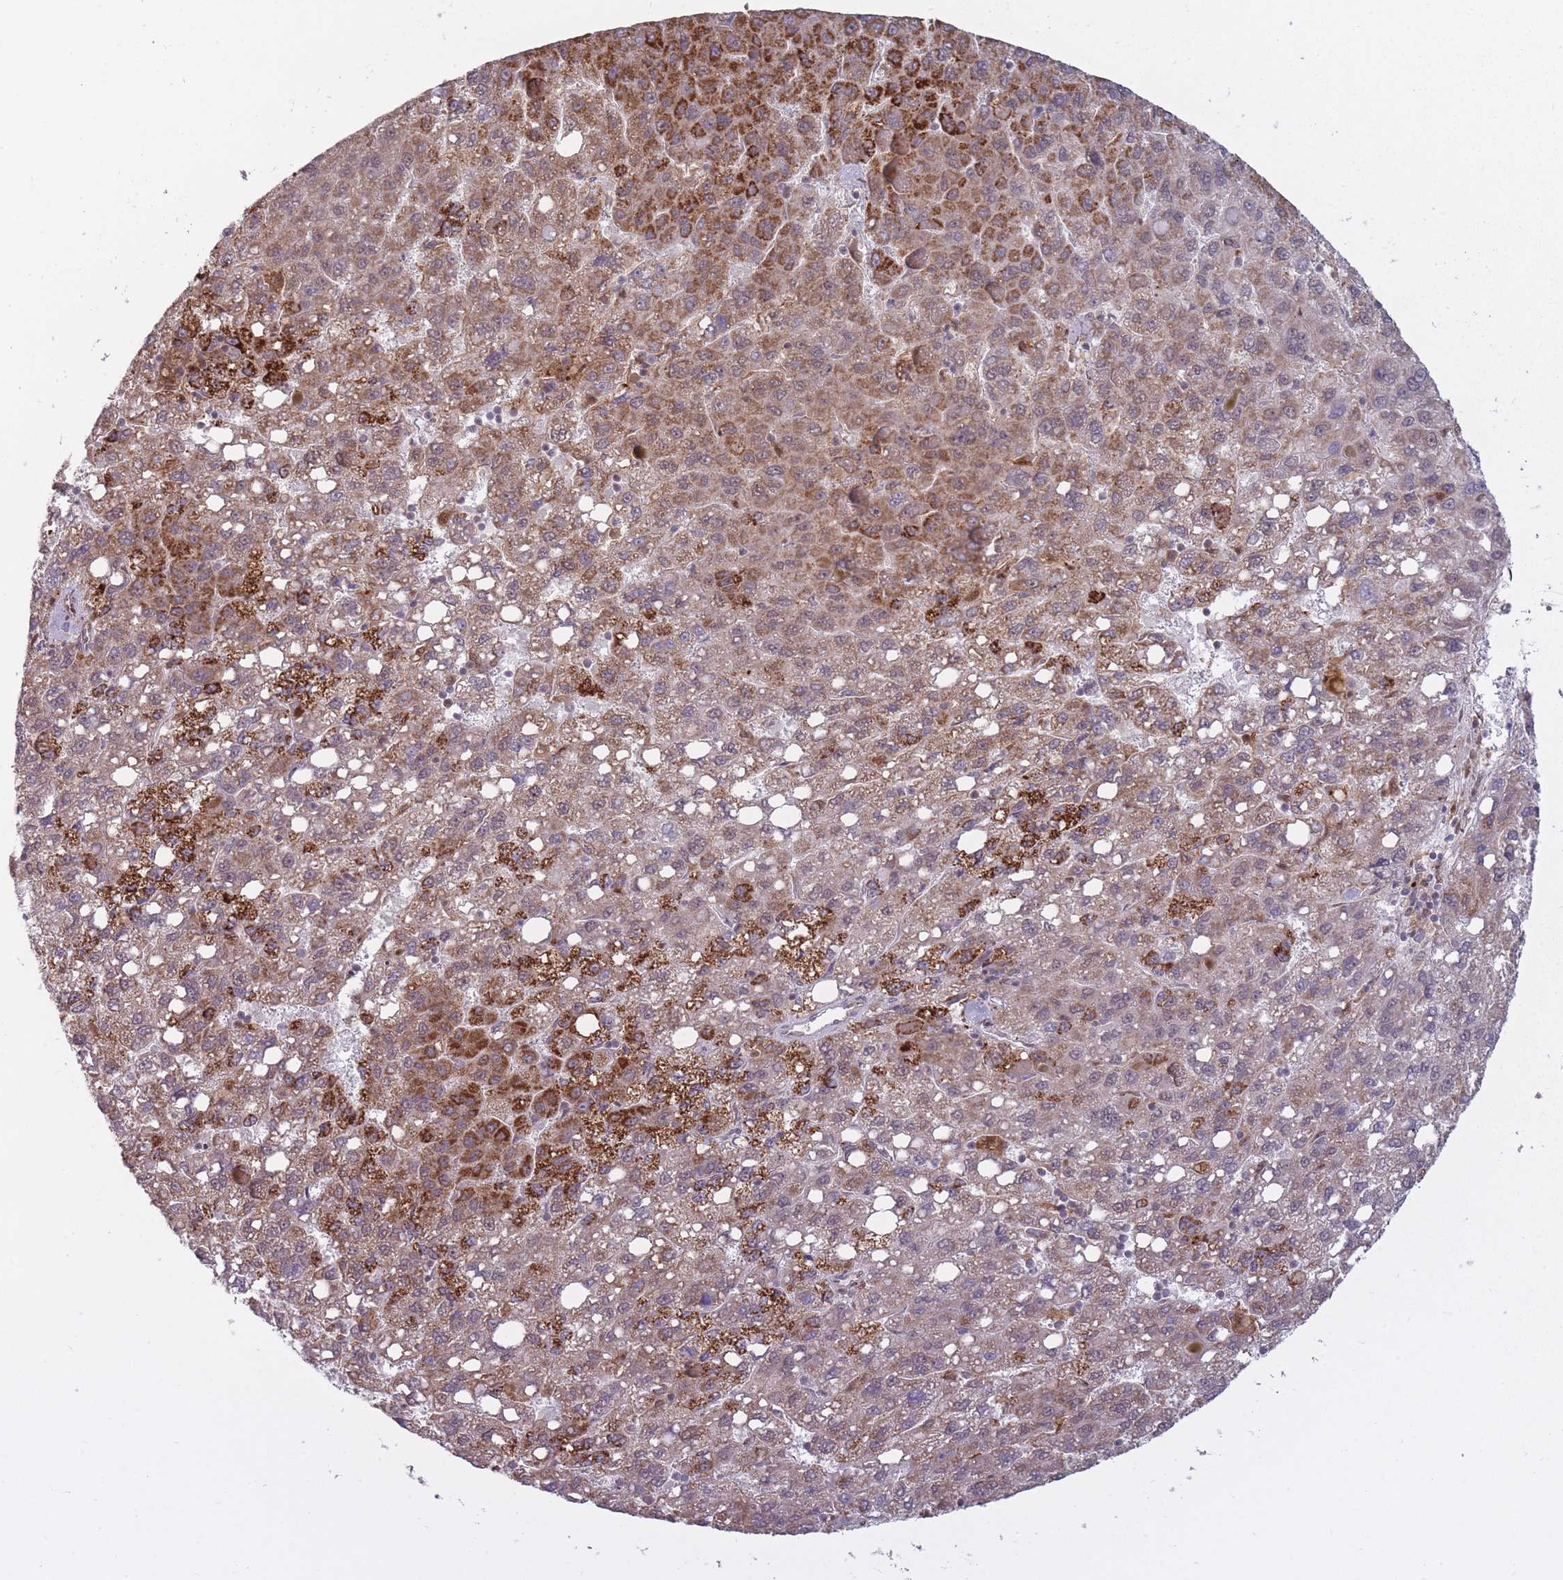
{"staining": {"intensity": "moderate", "quantity": ">75%", "location": "cytoplasmic/membranous"}, "tissue": "liver cancer", "cell_type": "Tumor cells", "image_type": "cancer", "snomed": [{"axis": "morphology", "description": "Carcinoma, Hepatocellular, NOS"}, {"axis": "topography", "description": "Liver"}], "caption": "The histopathology image shows staining of liver hepatocellular carcinoma, revealing moderate cytoplasmic/membranous protein positivity (brown color) within tumor cells.", "gene": "LGALS9", "patient": {"sex": "female", "age": 82}}